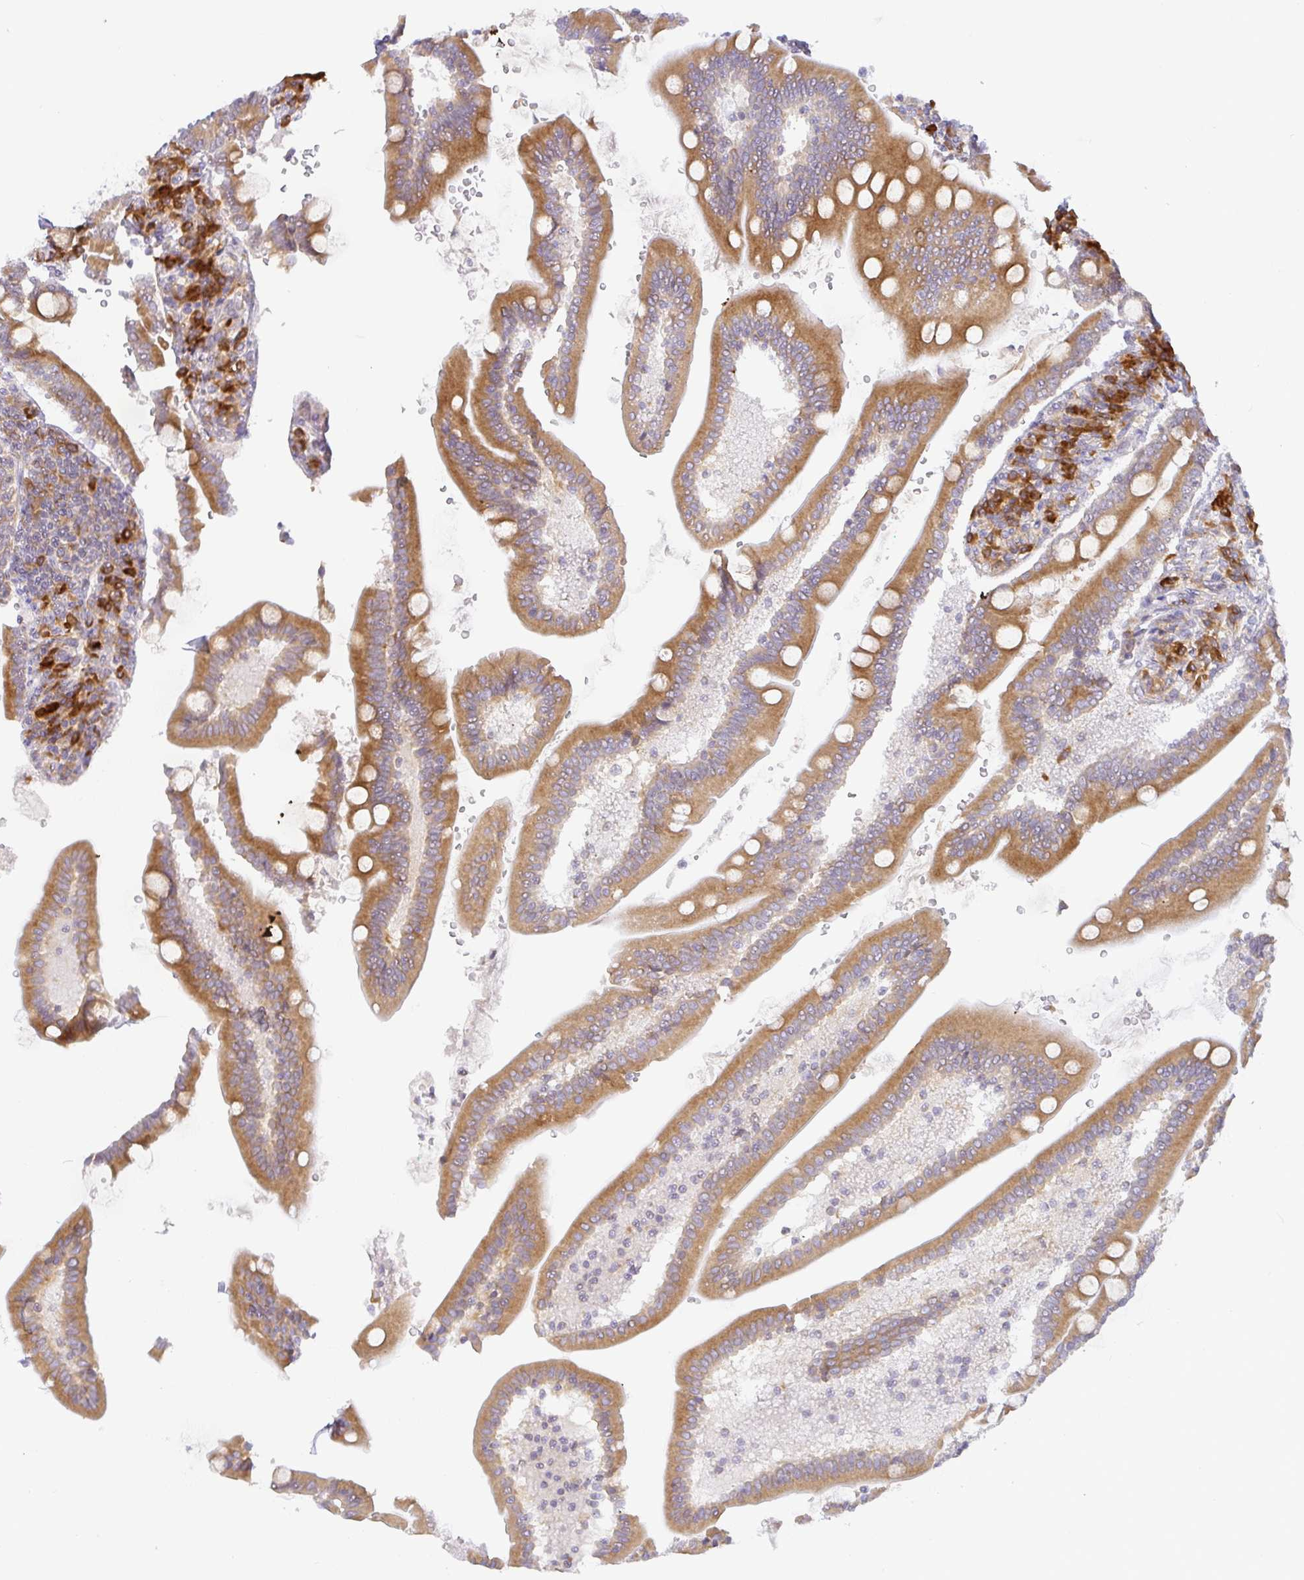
{"staining": {"intensity": "strong", "quantity": ">75%", "location": "cytoplasmic/membranous"}, "tissue": "duodenum", "cell_type": "Glandular cells", "image_type": "normal", "snomed": [{"axis": "morphology", "description": "Normal tissue, NOS"}, {"axis": "topography", "description": "Duodenum"}], "caption": "The immunohistochemical stain labels strong cytoplasmic/membranous positivity in glandular cells of unremarkable duodenum.", "gene": "DERL2", "patient": {"sex": "female", "age": 67}}